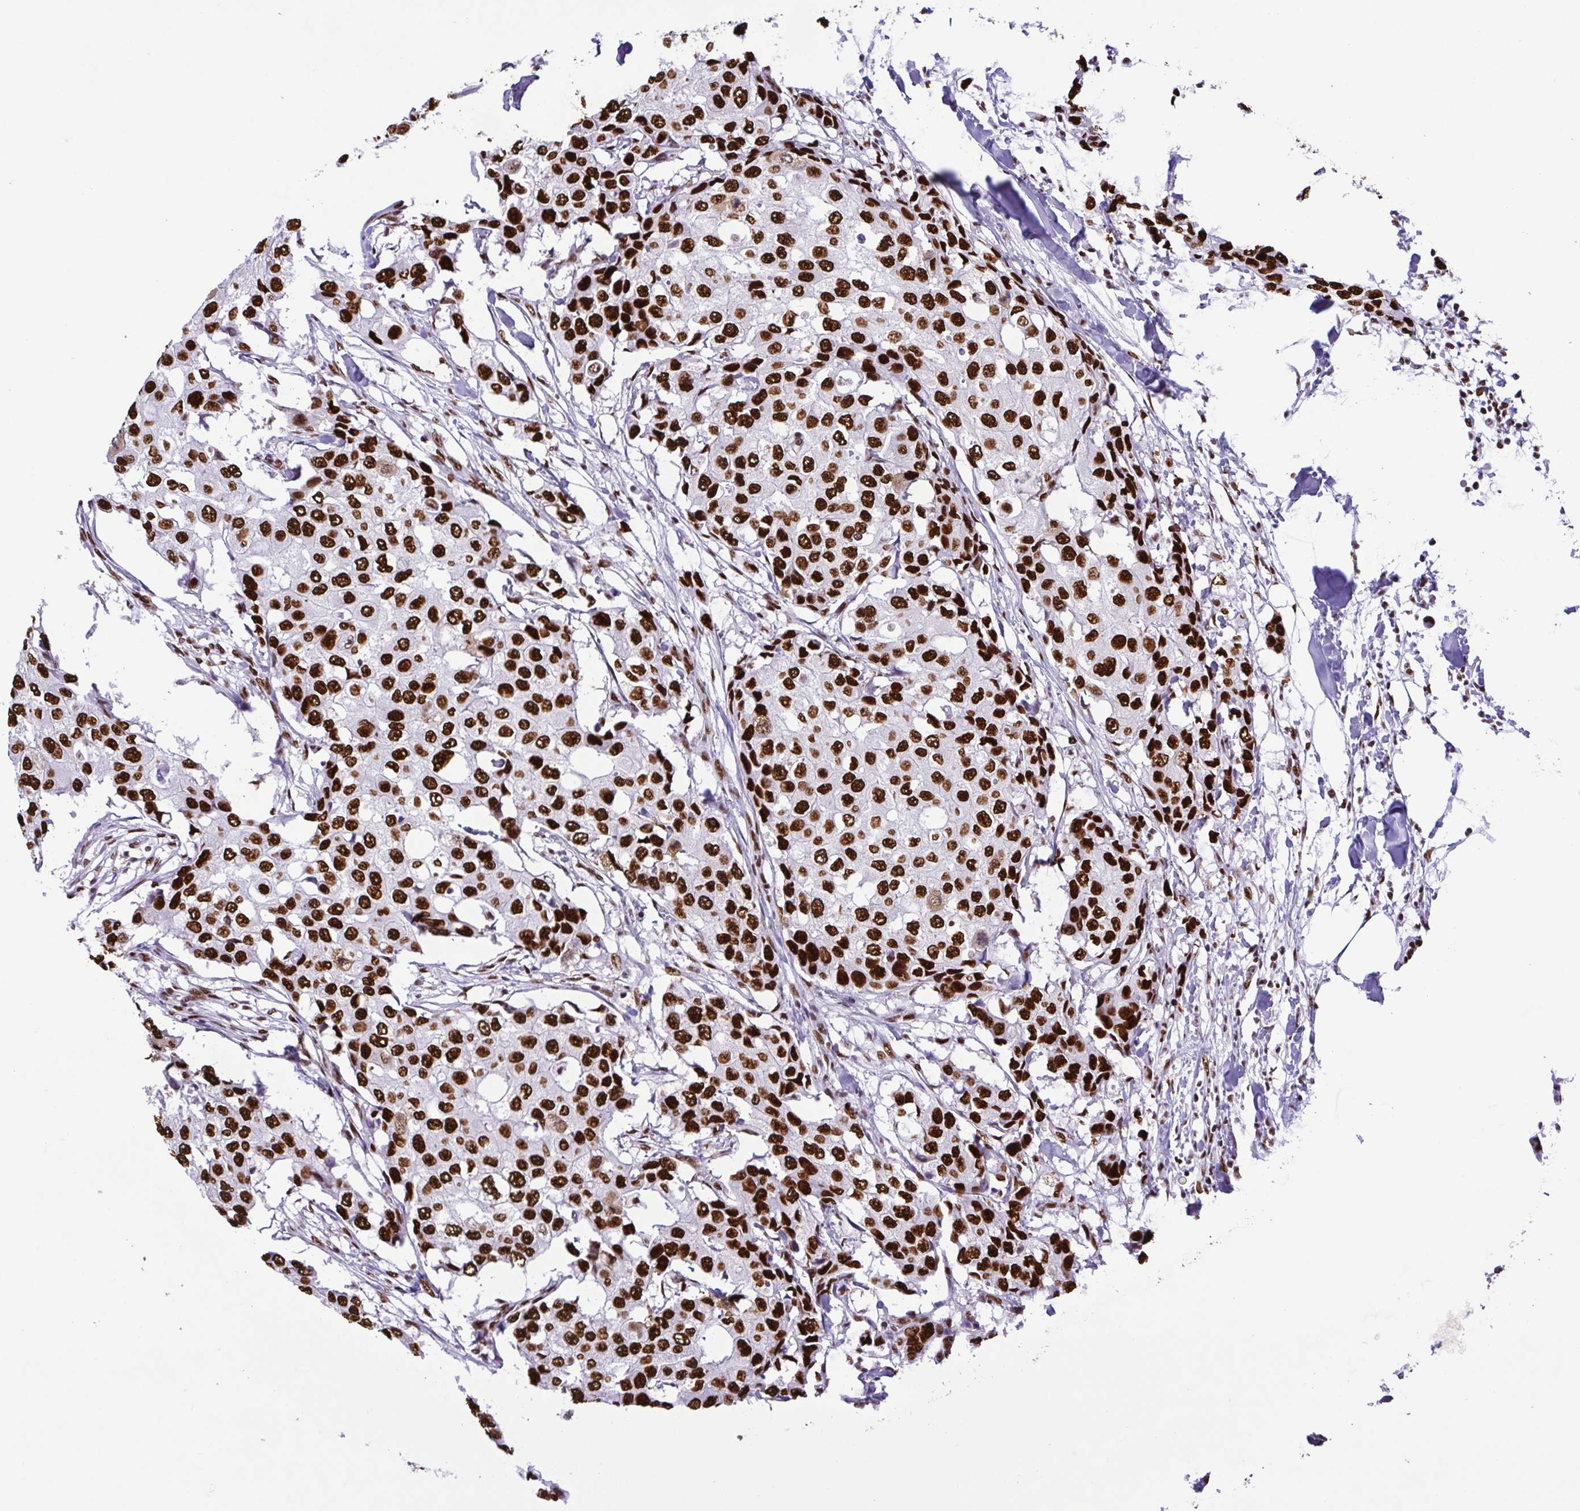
{"staining": {"intensity": "strong", "quantity": ">75%", "location": "nuclear"}, "tissue": "breast cancer", "cell_type": "Tumor cells", "image_type": "cancer", "snomed": [{"axis": "morphology", "description": "Duct carcinoma"}, {"axis": "topography", "description": "Breast"}], "caption": "Infiltrating ductal carcinoma (breast) tissue exhibits strong nuclear staining in approximately >75% of tumor cells, visualized by immunohistochemistry. (Brightfield microscopy of DAB IHC at high magnification).", "gene": "TRIM28", "patient": {"sex": "female", "age": 27}}